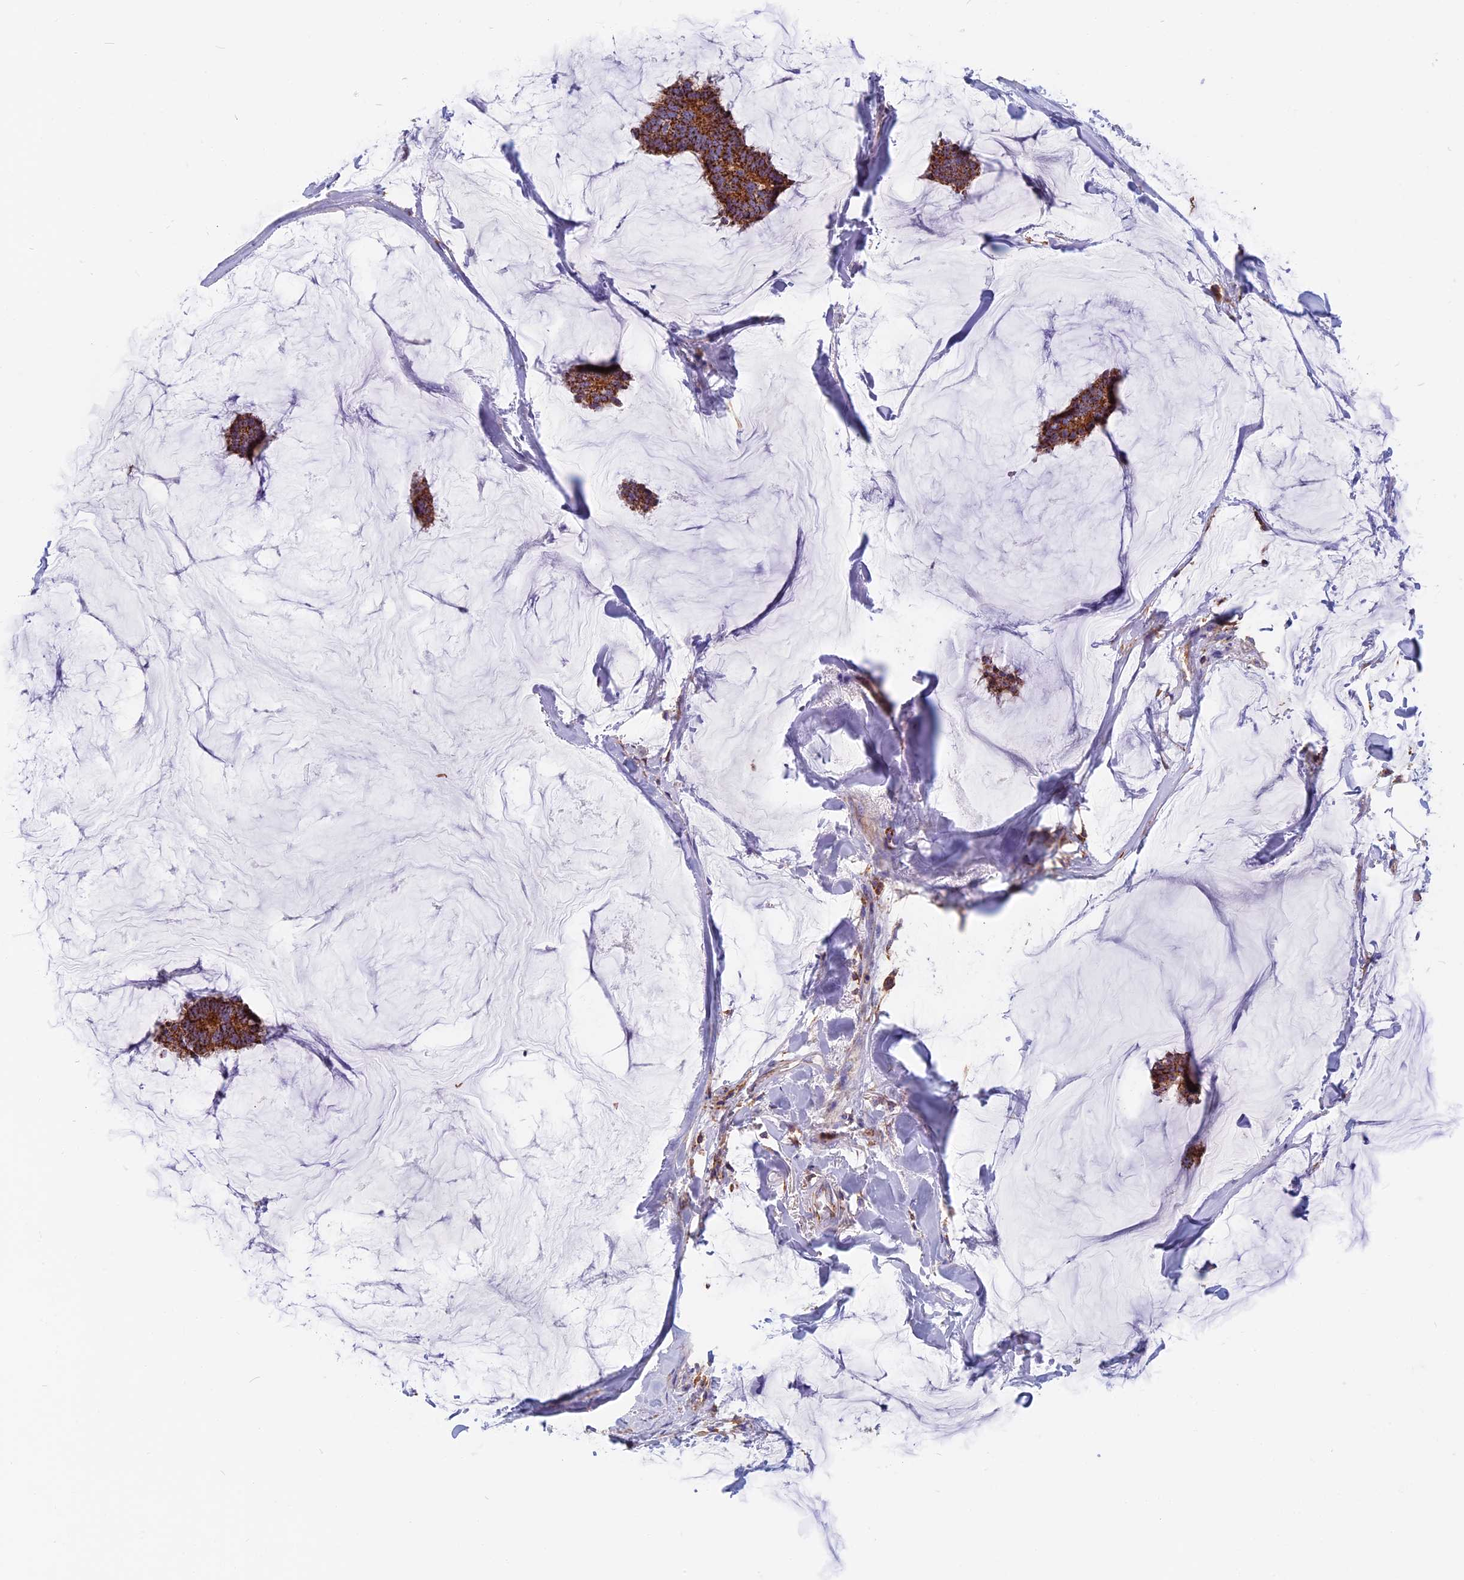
{"staining": {"intensity": "strong", "quantity": ">75%", "location": "cytoplasmic/membranous"}, "tissue": "breast cancer", "cell_type": "Tumor cells", "image_type": "cancer", "snomed": [{"axis": "morphology", "description": "Duct carcinoma"}, {"axis": "topography", "description": "Breast"}], "caption": "Tumor cells show strong cytoplasmic/membranous expression in about >75% of cells in breast cancer (invasive ductal carcinoma). (DAB IHC, brown staining for protein, blue staining for nuclei).", "gene": "HSD17B8", "patient": {"sex": "female", "age": 93}}